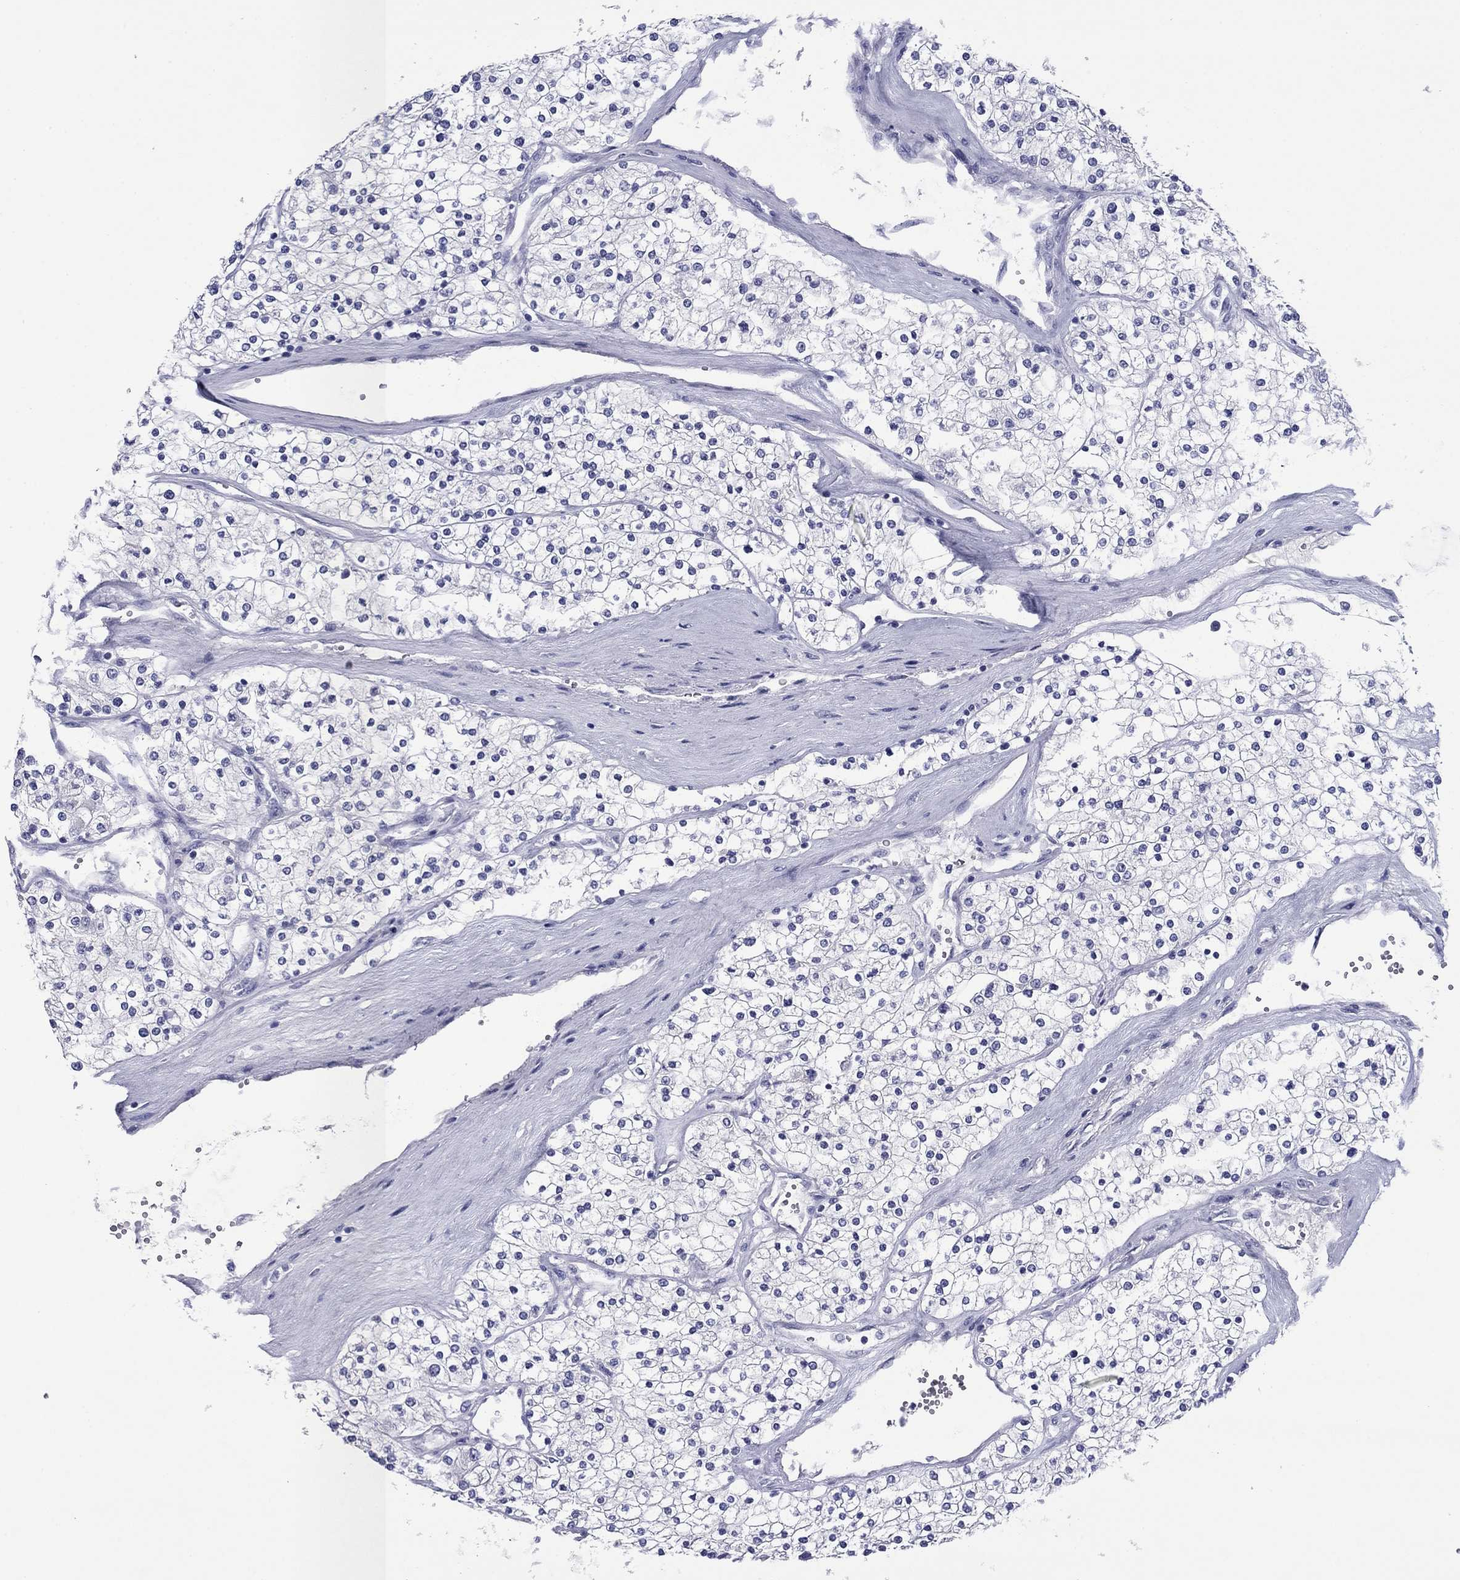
{"staining": {"intensity": "negative", "quantity": "none", "location": "none"}, "tissue": "renal cancer", "cell_type": "Tumor cells", "image_type": "cancer", "snomed": [{"axis": "morphology", "description": "Adenocarcinoma, NOS"}, {"axis": "topography", "description": "Kidney"}], "caption": "This photomicrograph is of renal adenocarcinoma stained with immunohistochemistry (IHC) to label a protein in brown with the nuclei are counter-stained blue. There is no expression in tumor cells. The staining is performed using DAB brown chromogen with nuclei counter-stained in using hematoxylin.", "gene": "HAO1", "patient": {"sex": "male", "age": 80}}